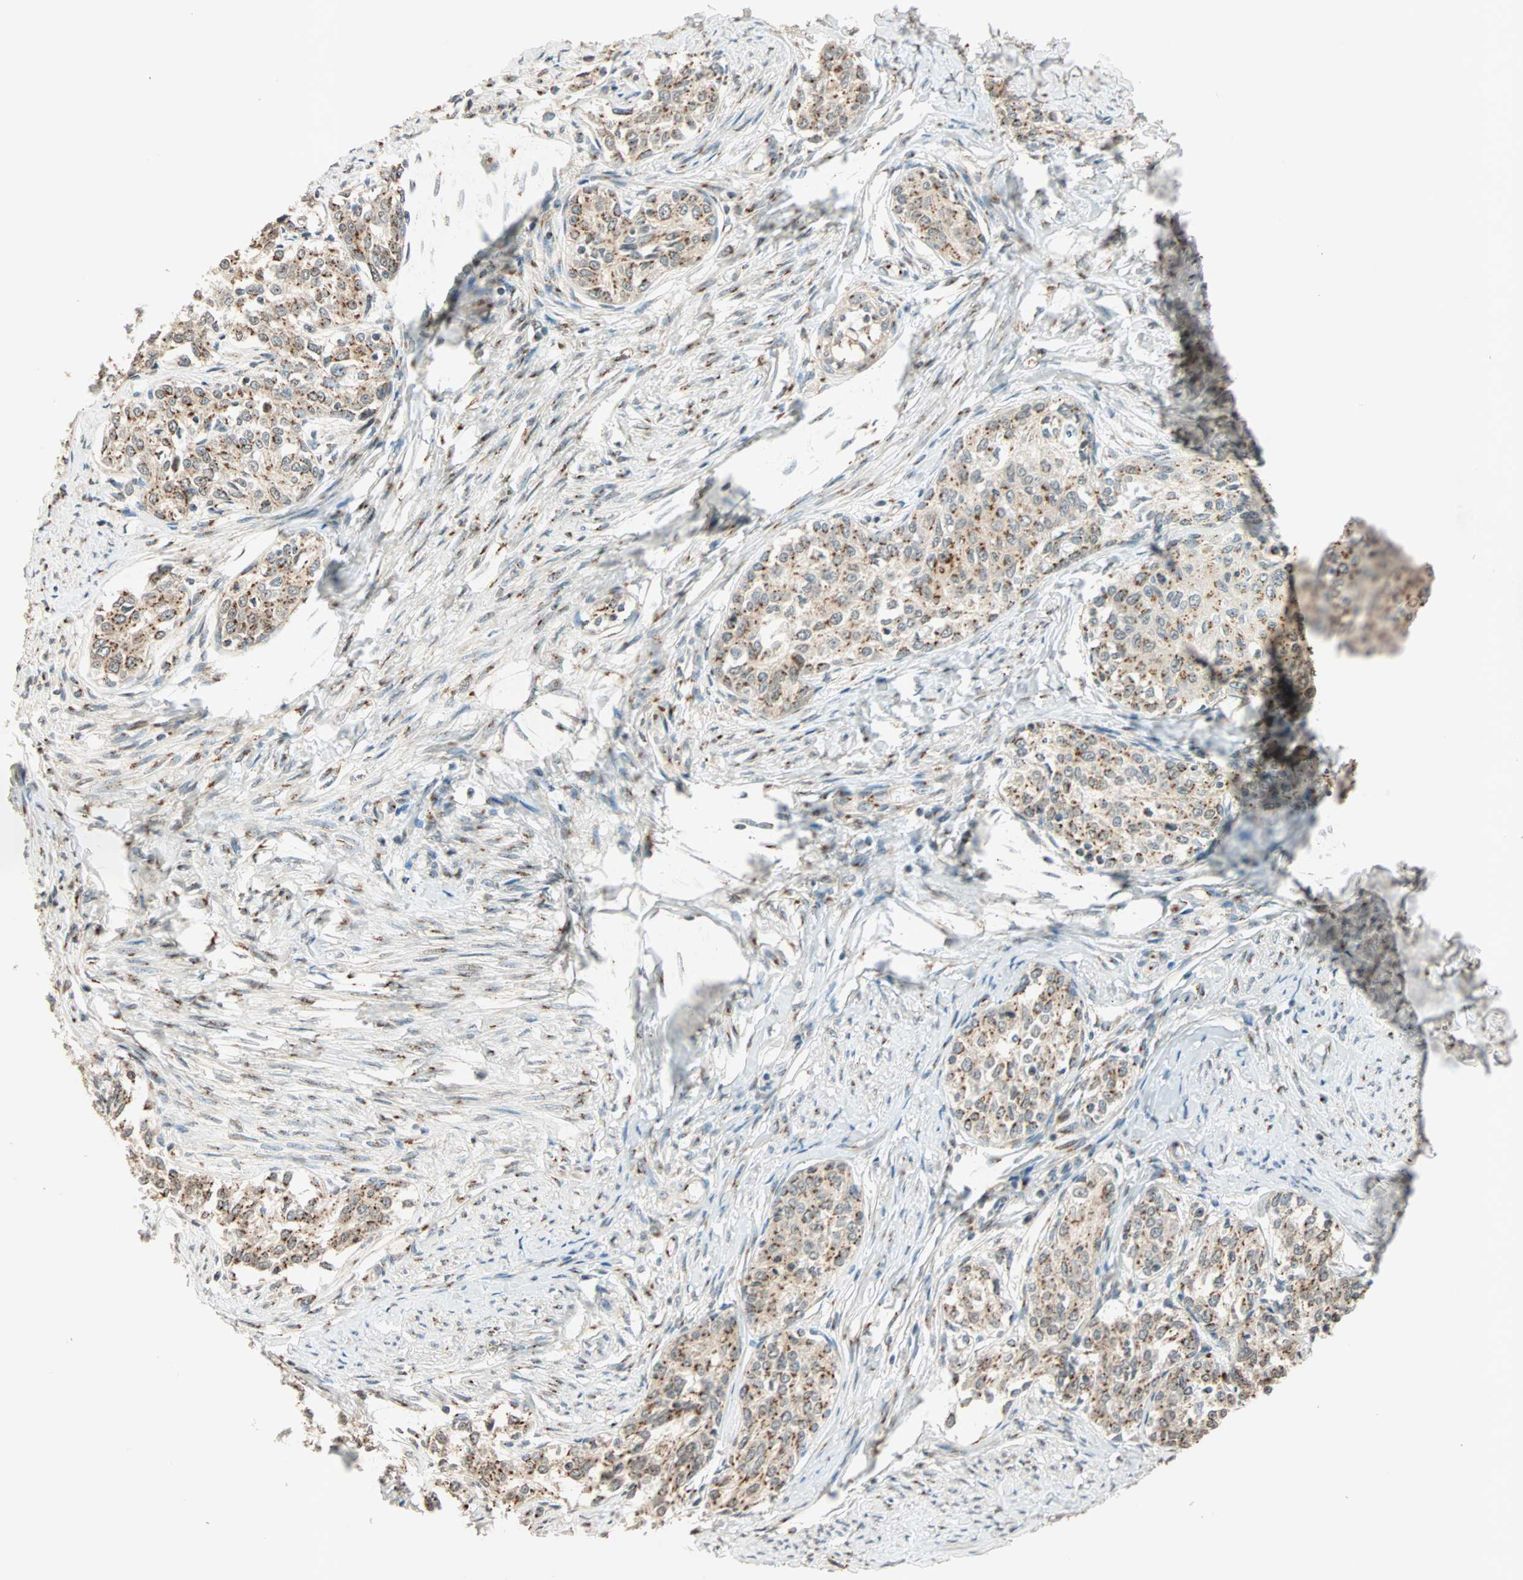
{"staining": {"intensity": "weak", "quantity": "25%-75%", "location": "cytoplasmic/membranous"}, "tissue": "cervical cancer", "cell_type": "Tumor cells", "image_type": "cancer", "snomed": [{"axis": "morphology", "description": "Squamous cell carcinoma, NOS"}, {"axis": "morphology", "description": "Adenocarcinoma, NOS"}, {"axis": "topography", "description": "Cervix"}], "caption": "Immunohistochemical staining of human squamous cell carcinoma (cervical) shows weak cytoplasmic/membranous protein staining in approximately 25%-75% of tumor cells. Ihc stains the protein of interest in brown and the nuclei are stained blue.", "gene": "PRDM2", "patient": {"sex": "female", "age": 52}}